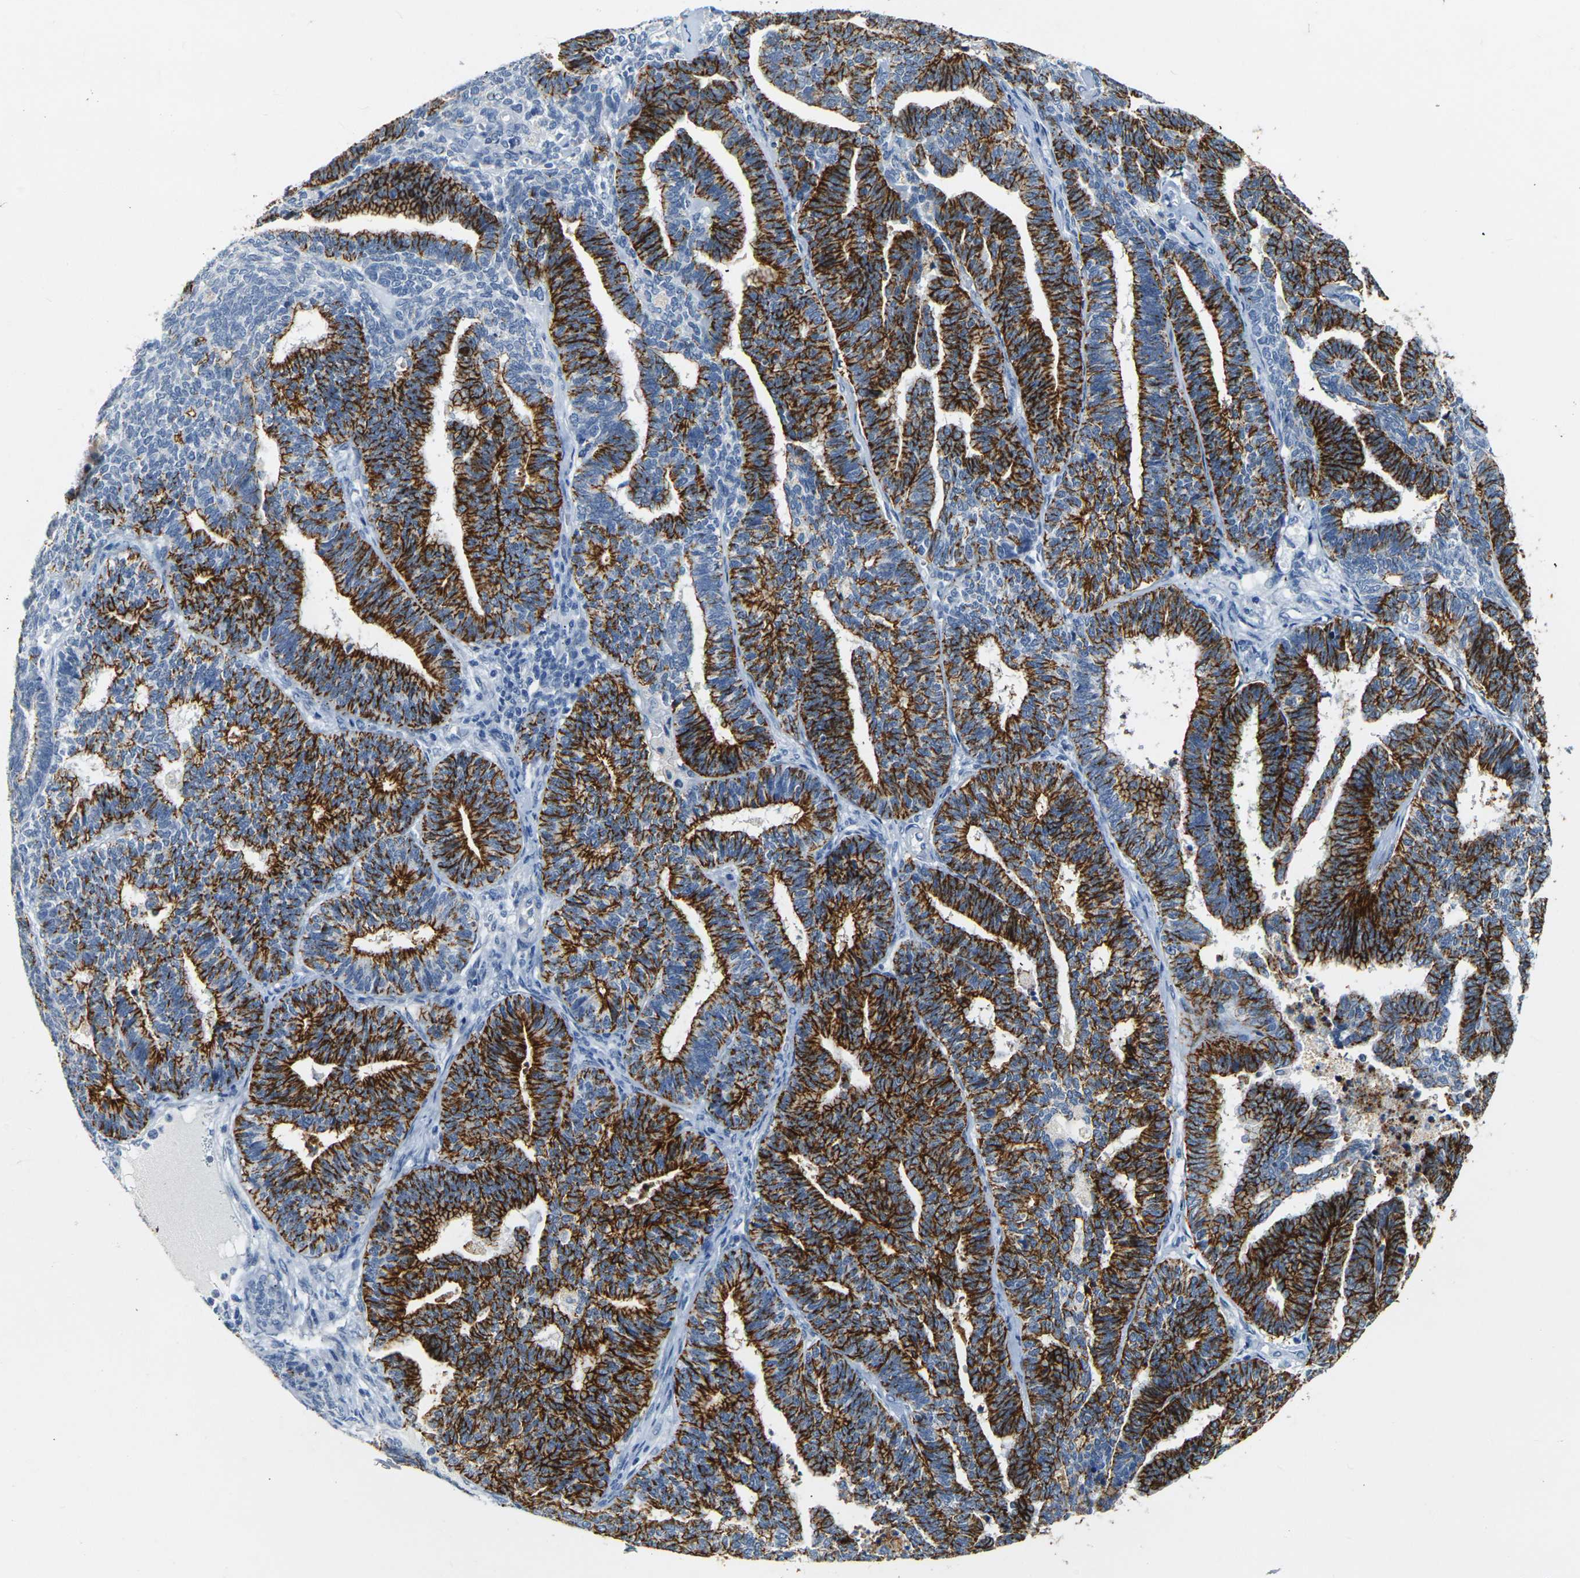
{"staining": {"intensity": "strong", "quantity": ">75%", "location": "cytoplasmic/membranous"}, "tissue": "endometrial cancer", "cell_type": "Tumor cells", "image_type": "cancer", "snomed": [{"axis": "morphology", "description": "Adenocarcinoma, NOS"}, {"axis": "topography", "description": "Endometrium"}], "caption": "The photomicrograph exhibits immunohistochemical staining of endometrial adenocarcinoma. There is strong cytoplasmic/membranous expression is present in approximately >75% of tumor cells. Ihc stains the protein of interest in brown and the nuclei are stained blue.", "gene": "CLDN7", "patient": {"sex": "female", "age": 70}}